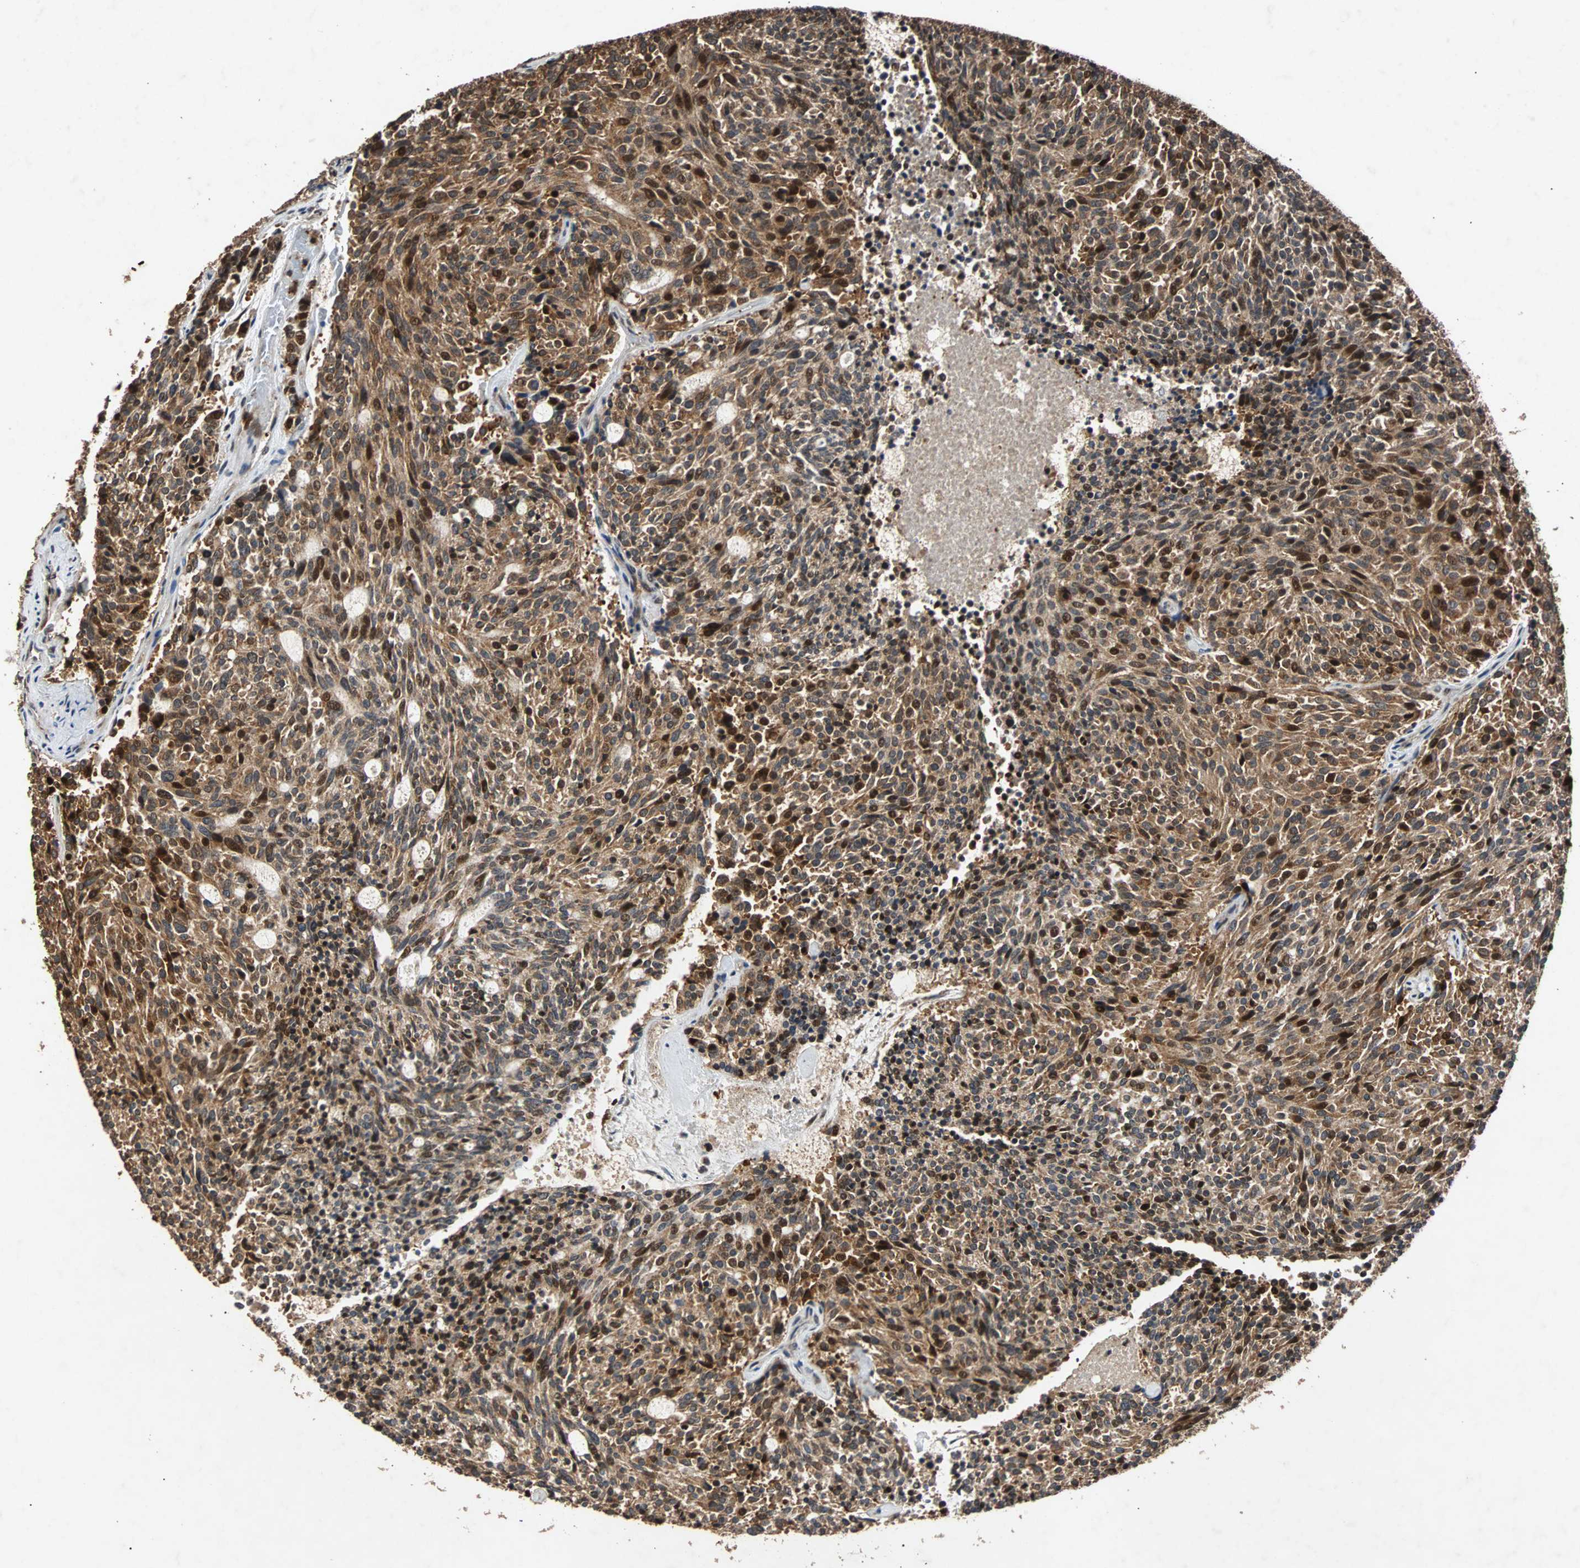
{"staining": {"intensity": "strong", "quantity": ">75%", "location": "cytoplasmic/membranous,nuclear"}, "tissue": "carcinoid", "cell_type": "Tumor cells", "image_type": "cancer", "snomed": [{"axis": "morphology", "description": "Carcinoid, malignant, NOS"}, {"axis": "topography", "description": "Pancreas"}], "caption": "Carcinoid stained for a protein exhibits strong cytoplasmic/membranous and nuclear positivity in tumor cells.", "gene": "USP31", "patient": {"sex": "female", "age": 54}}